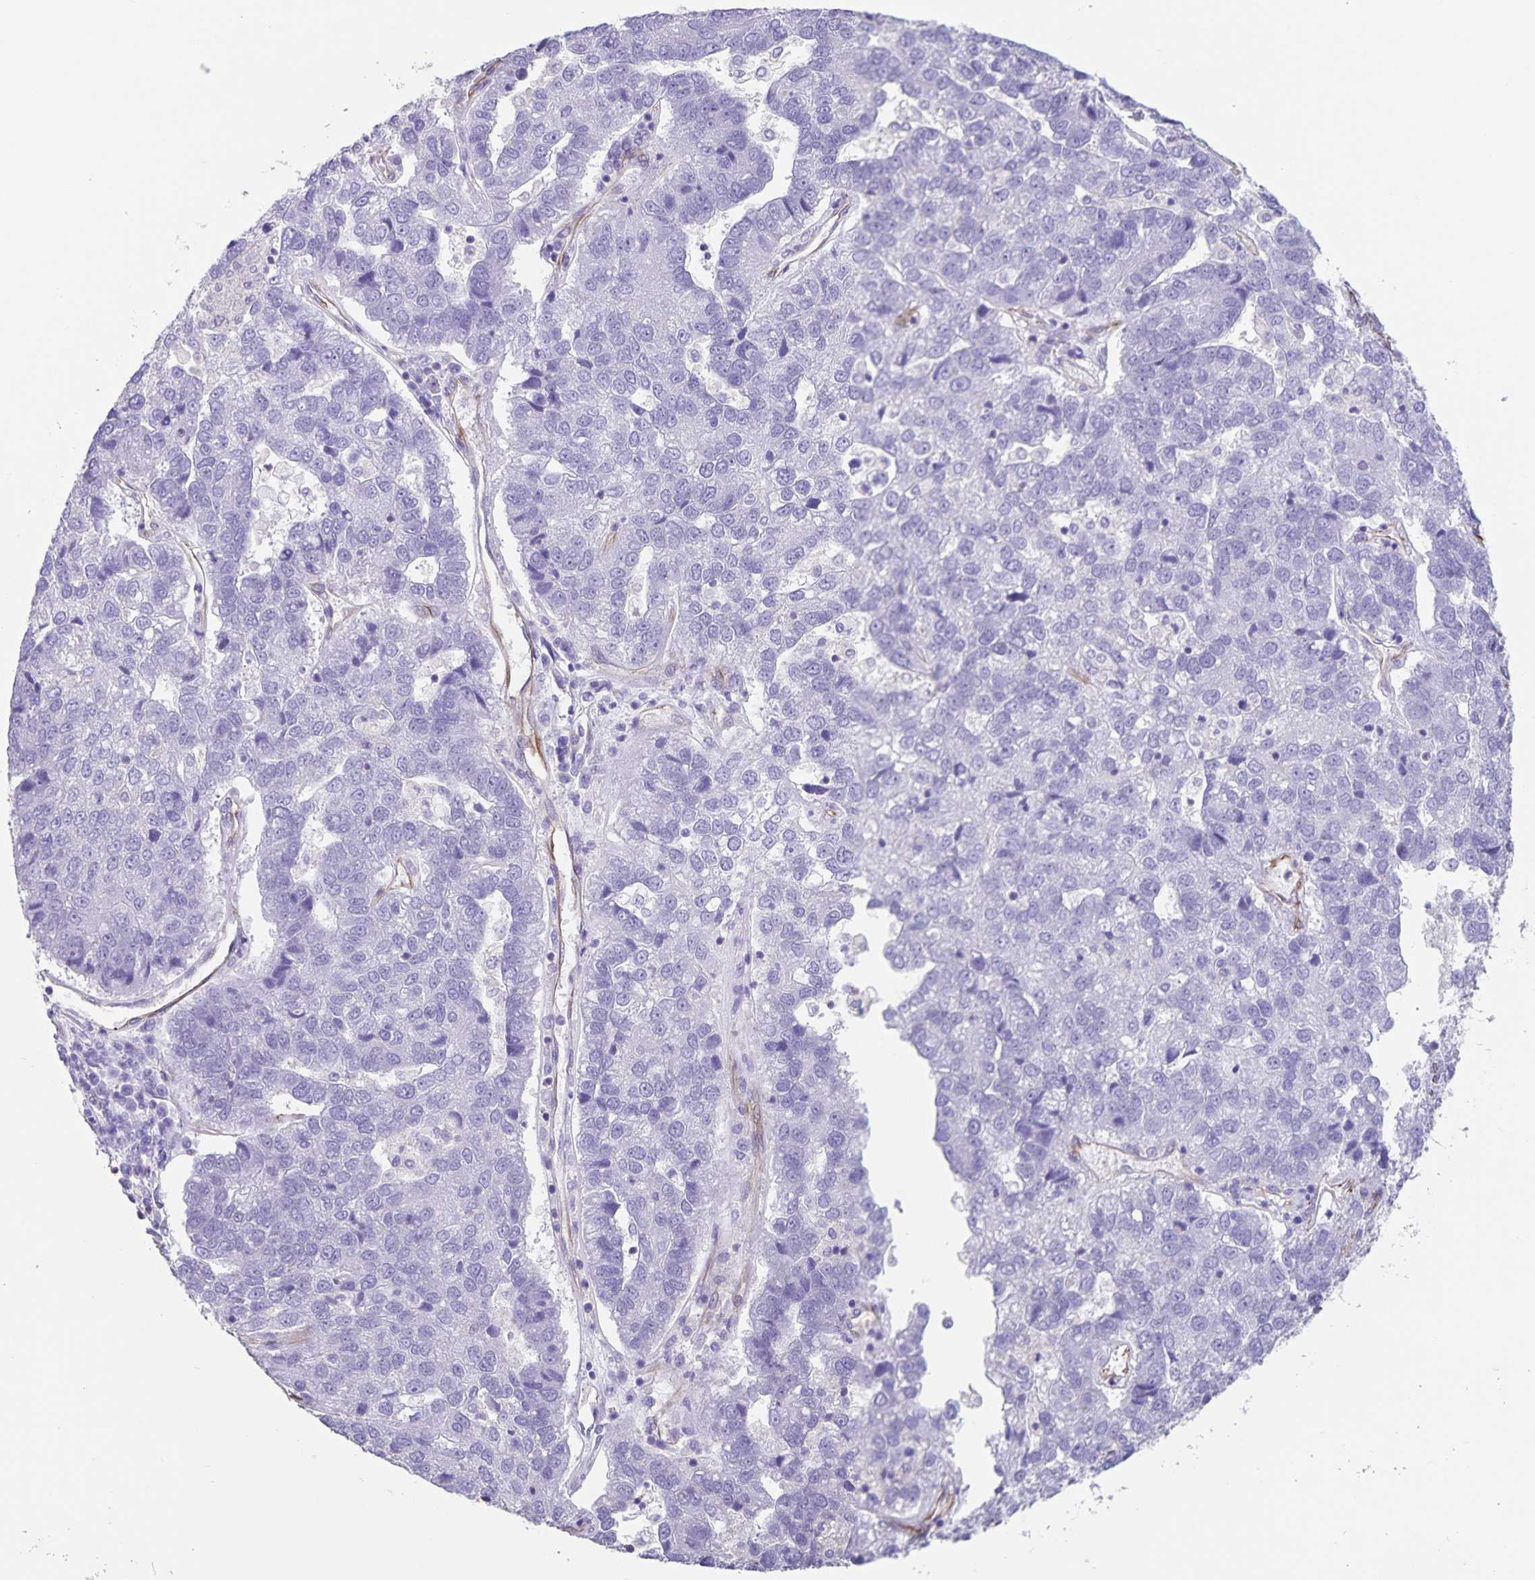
{"staining": {"intensity": "negative", "quantity": "none", "location": "none"}, "tissue": "pancreatic cancer", "cell_type": "Tumor cells", "image_type": "cancer", "snomed": [{"axis": "morphology", "description": "Adenocarcinoma, NOS"}, {"axis": "topography", "description": "Pancreas"}], "caption": "There is no significant staining in tumor cells of pancreatic cancer (adenocarcinoma). Nuclei are stained in blue.", "gene": "SYNM", "patient": {"sex": "female", "age": 61}}